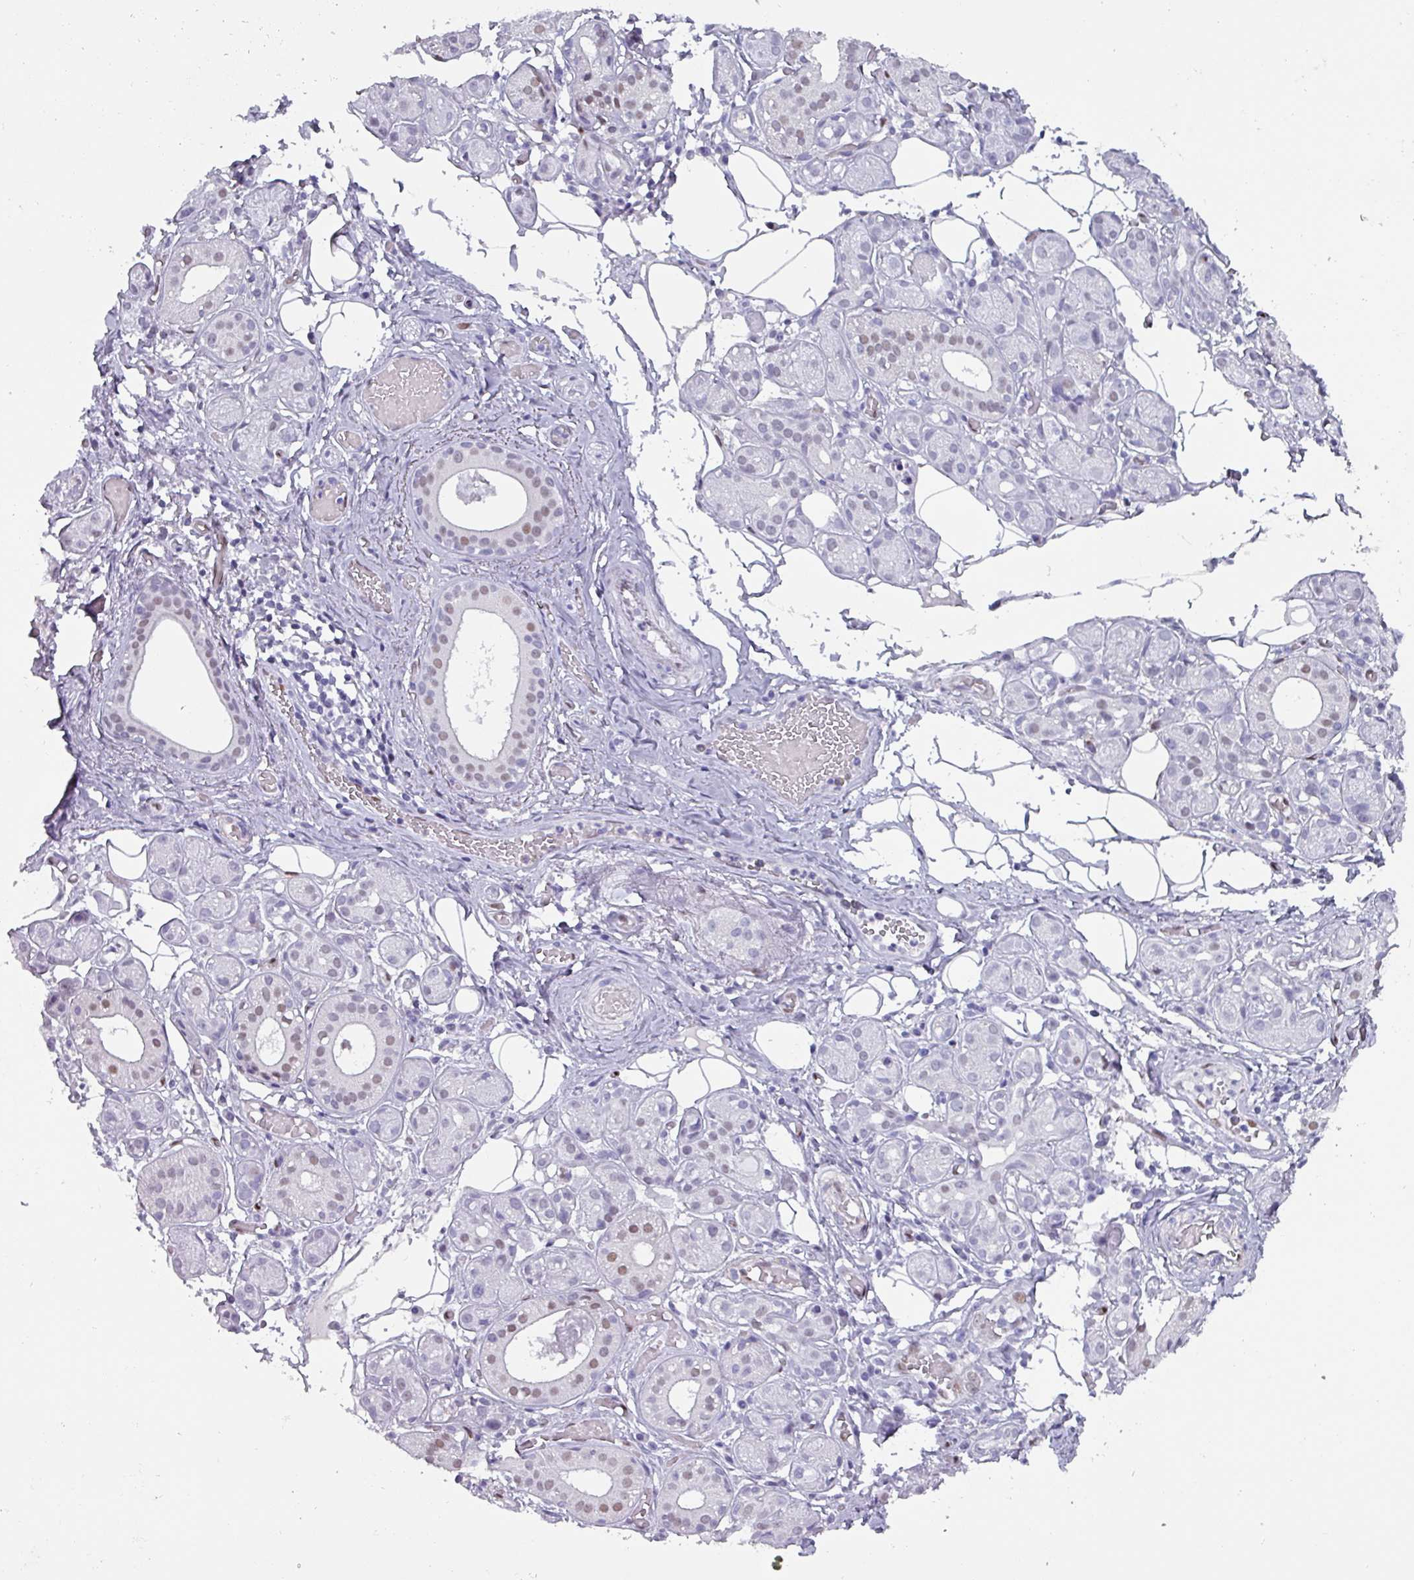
{"staining": {"intensity": "moderate", "quantity": "<25%", "location": "nuclear"}, "tissue": "salivary gland", "cell_type": "Glandular cells", "image_type": "normal", "snomed": [{"axis": "morphology", "description": "Normal tissue, NOS"}, {"axis": "topography", "description": "Salivary gland"}], "caption": "Approximately <25% of glandular cells in normal salivary gland show moderate nuclear protein staining as visualized by brown immunohistochemical staining.", "gene": "ZNF816", "patient": {"sex": "male", "age": 82}}